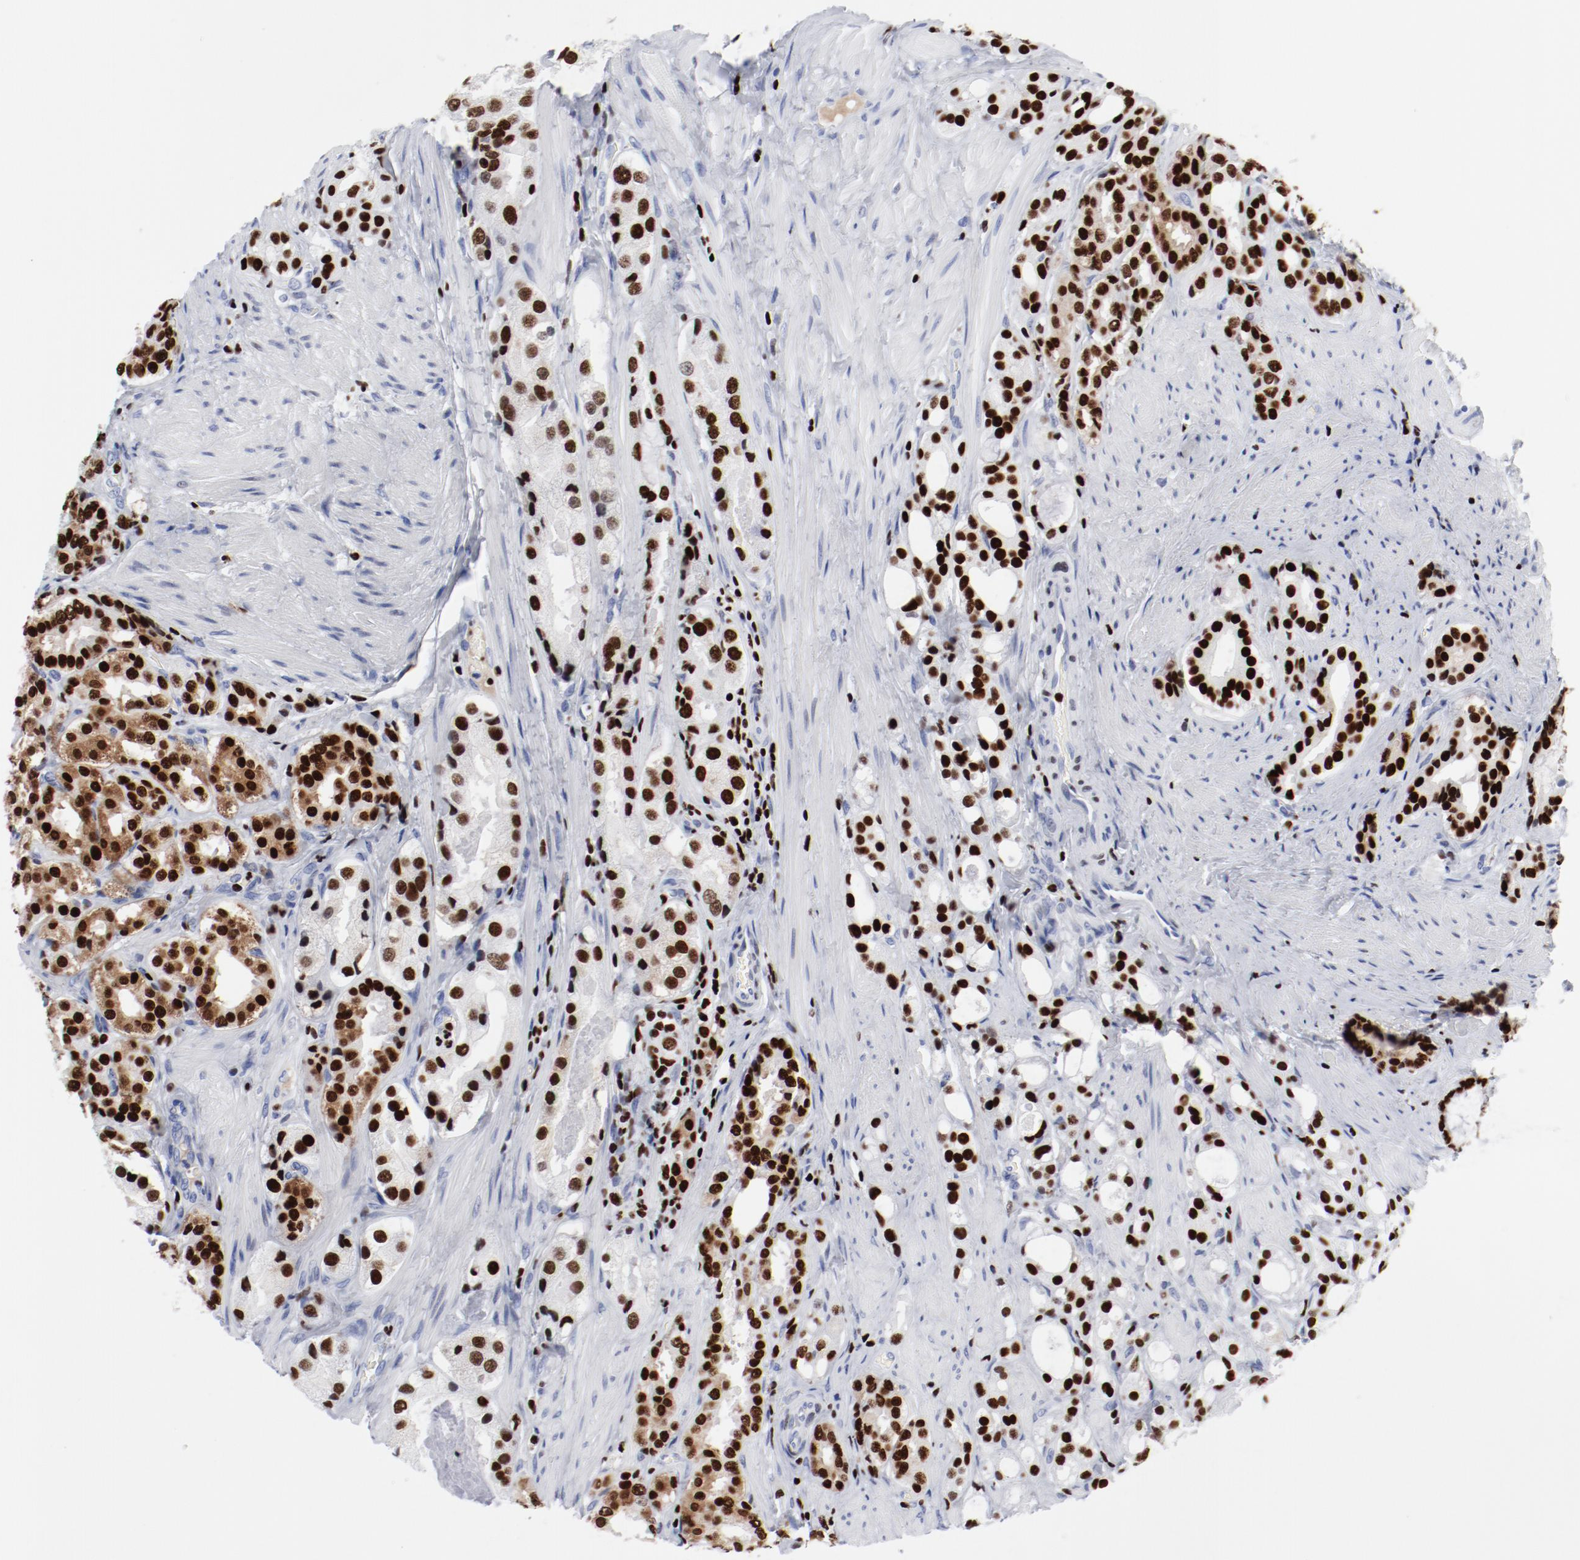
{"staining": {"intensity": "strong", "quantity": ">75%", "location": "cytoplasmic/membranous,nuclear"}, "tissue": "prostate cancer", "cell_type": "Tumor cells", "image_type": "cancer", "snomed": [{"axis": "morphology", "description": "Adenocarcinoma, Medium grade"}, {"axis": "topography", "description": "Prostate"}], "caption": "Medium-grade adenocarcinoma (prostate) stained with immunohistochemistry shows strong cytoplasmic/membranous and nuclear expression in about >75% of tumor cells.", "gene": "SMARCC2", "patient": {"sex": "male", "age": 60}}